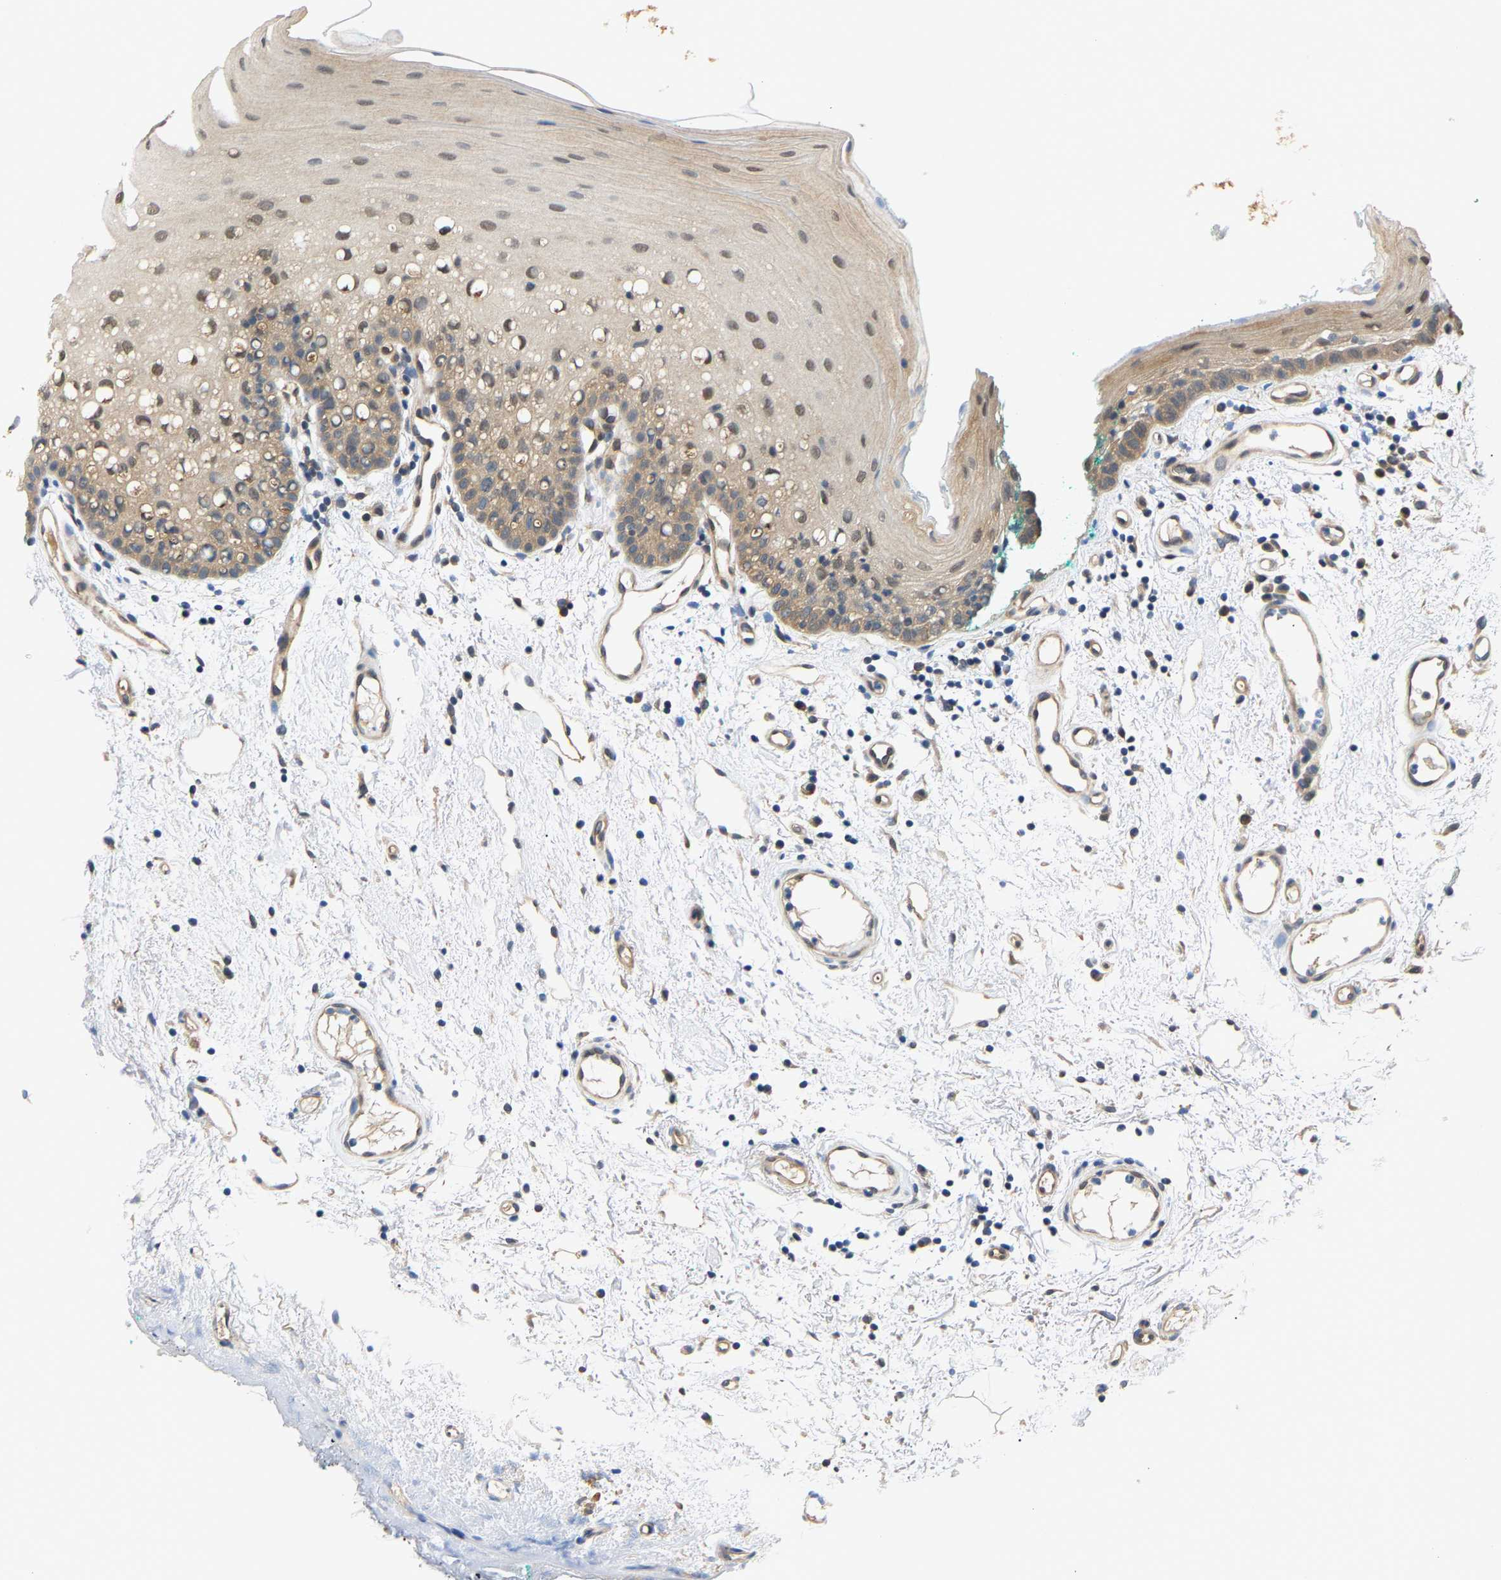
{"staining": {"intensity": "moderate", "quantity": ">75%", "location": "cytoplasmic/membranous"}, "tissue": "oral mucosa", "cell_type": "Squamous epithelial cells", "image_type": "normal", "snomed": [{"axis": "morphology", "description": "Normal tissue, NOS"}, {"axis": "morphology", "description": "Squamous cell carcinoma, NOS"}, {"axis": "topography", "description": "Oral tissue"}, {"axis": "topography", "description": "Salivary gland"}, {"axis": "topography", "description": "Head-Neck"}], "caption": "Unremarkable oral mucosa displays moderate cytoplasmic/membranous staining in approximately >75% of squamous epithelial cells, visualized by immunohistochemistry. The staining is performed using DAB brown chromogen to label protein expression. The nuclei are counter-stained blue using hematoxylin.", "gene": "ARHGEF12", "patient": {"sex": "female", "age": 62}}